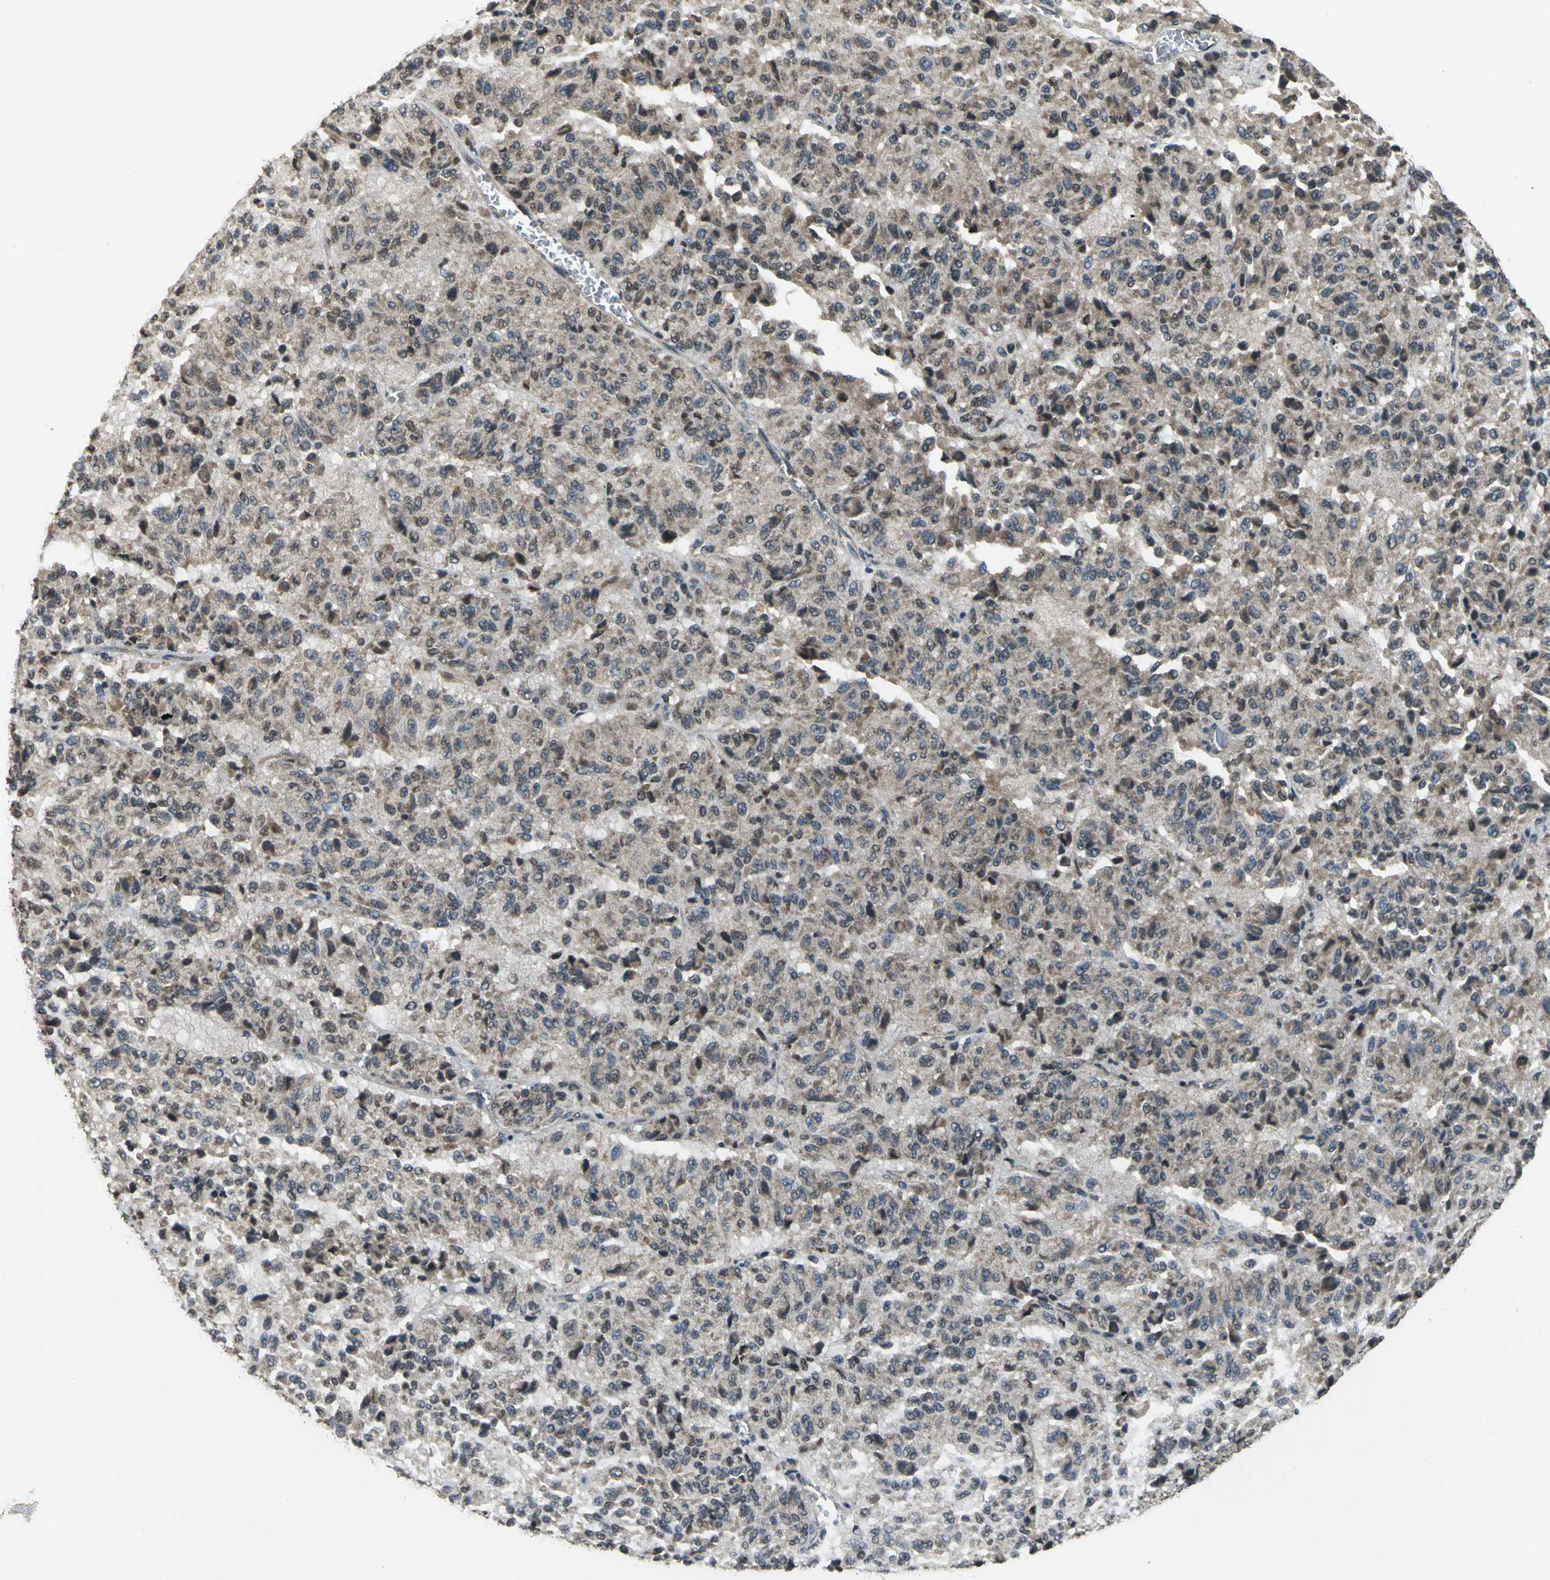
{"staining": {"intensity": "moderate", "quantity": ">75%", "location": "cytoplasmic/membranous,nuclear"}, "tissue": "melanoma", "cell_type": "Tumor cells", "image_type": "cancer", "snomed": [{"axis": "morphology", "description": "Malignant melanoma, Metastatic site"}, {"axis": "topography", "description": "Lung"}], "caption": "Immunohistochemistry histopathology image of melanoma stained for a protein (brown), which reveals medium levels of moderate cytoplasmic/membranous and nuclear positivity in approximately >75% of tumor cells.", "gene": "AHR", "patient": {"sex": "male", "age": 64}}